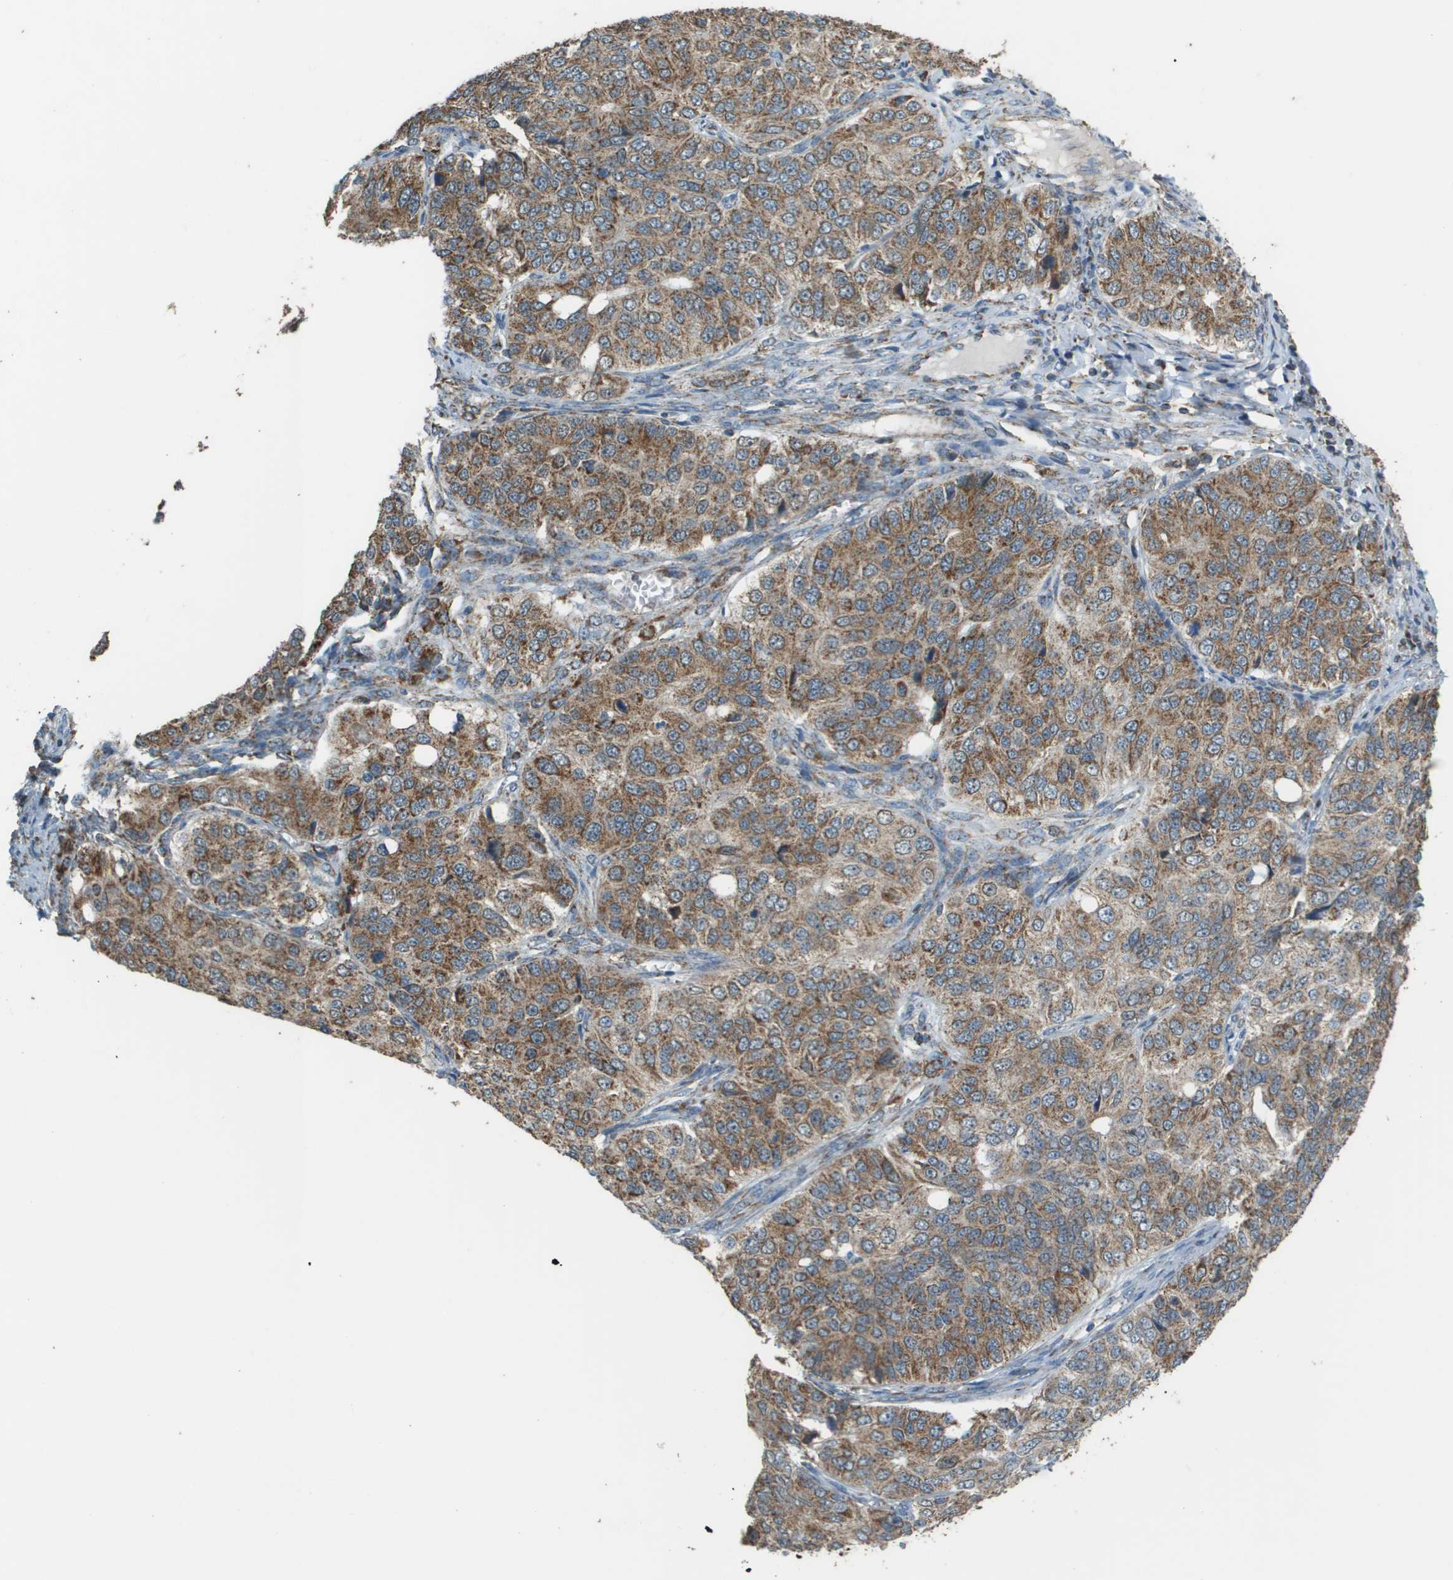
{"staining": {"intensity": "moderate", "quantity": ">75%", "location": "cytoplasmic/membranous"}, "tissue": "ovarian cancer", "cell_type": "Tumor cells", "image_type": "cancer", "snomed": [{"axis": "morphology", "description": "Carcinoma, endometroid"}, {"axis": "topography", "description": "Ovary"}], "caption": "Endometroid carcinoma (ovarian) was stained to show a protein in brown. There is medium levels of moderate cytoplasmic/membranous expression in approximately >75% of tumor cells.", "gene": "FH", "patient": {"sex": "female", "age": 51}}